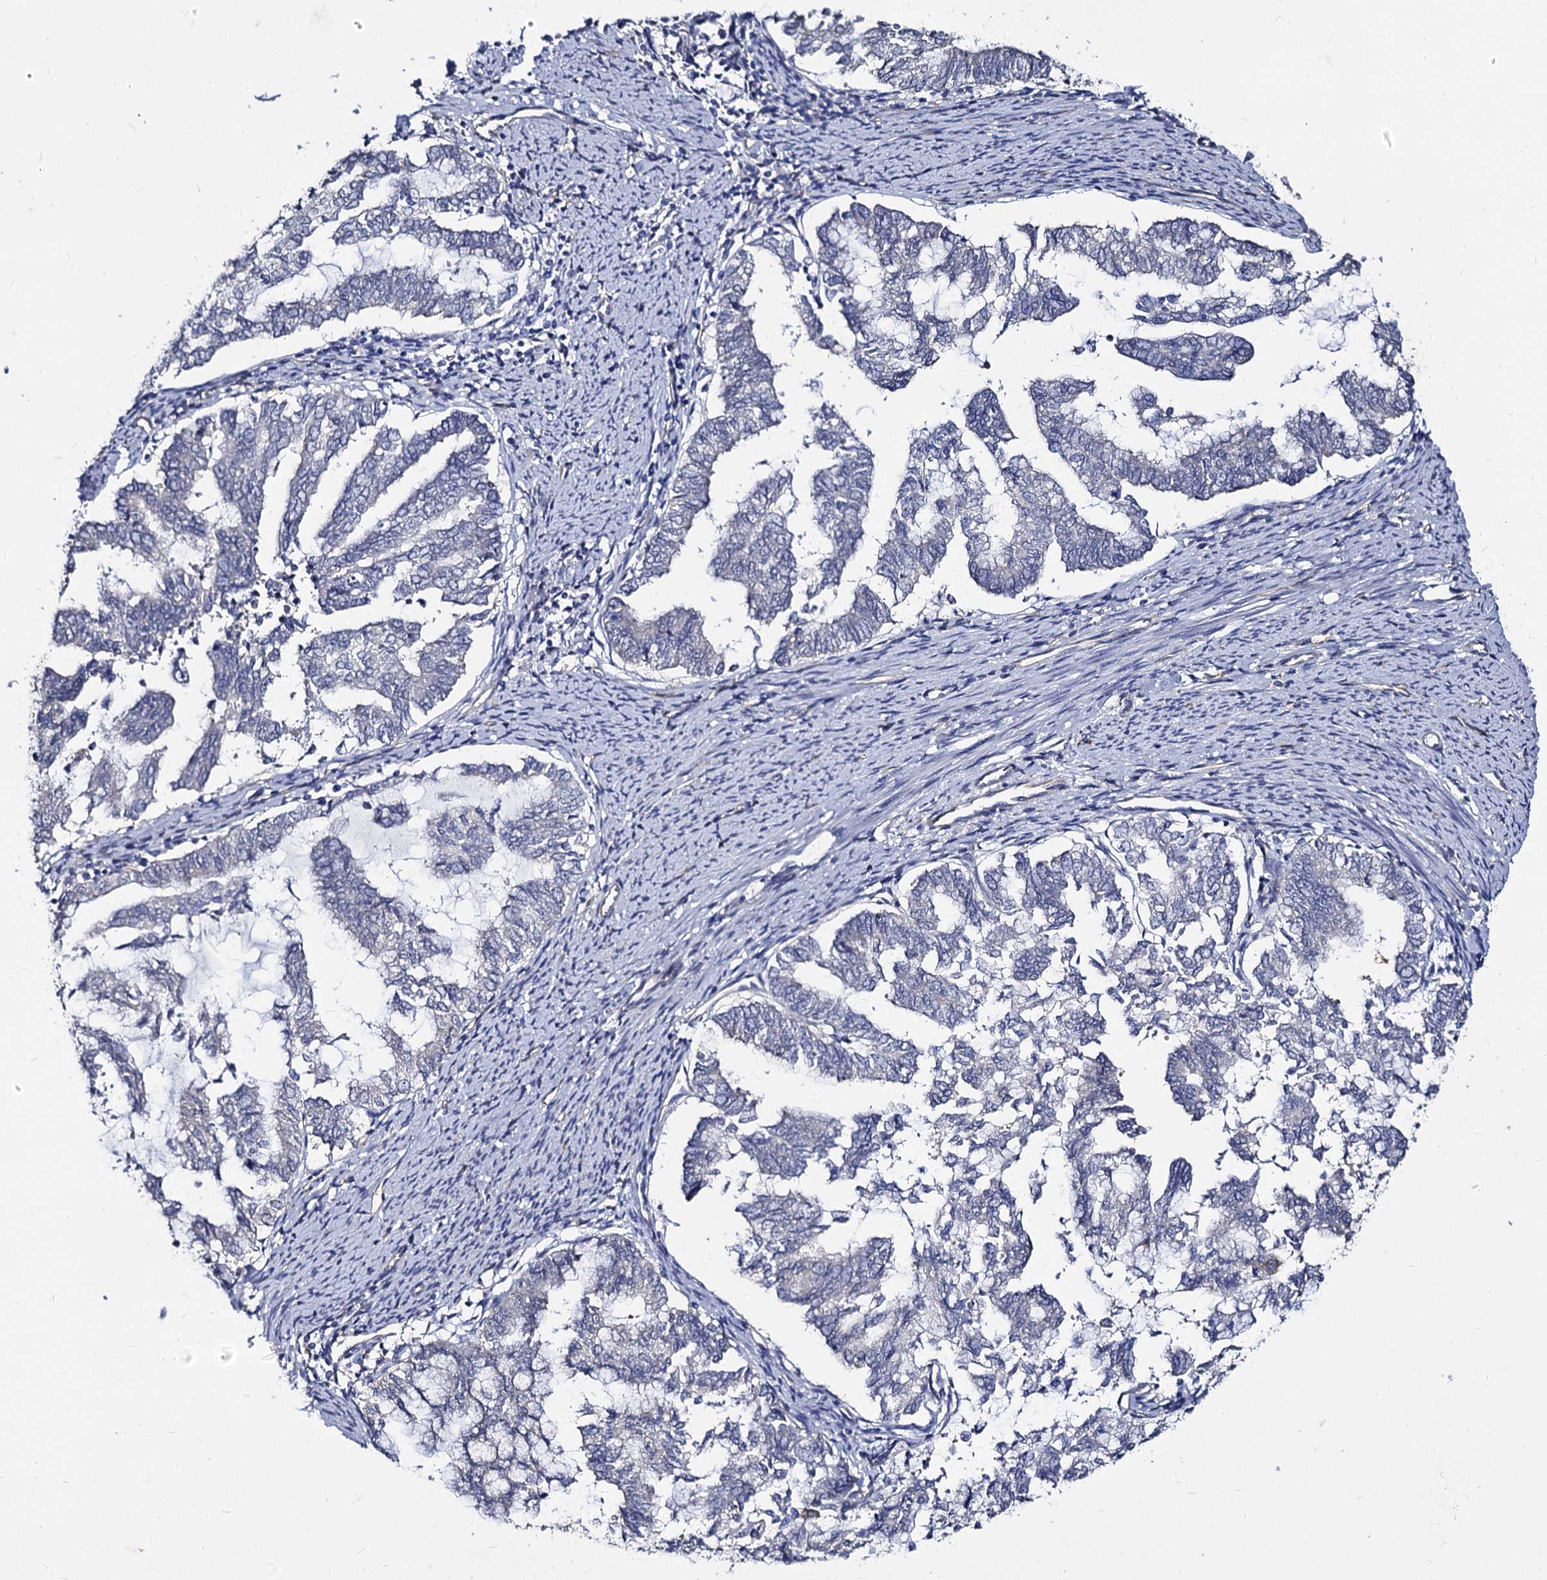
{"staining": {"intensity": "negative", "quantity": "none", "location": "none"}, "tissue": "endometrial cancer", "cell_type": "Tumor cells", "image_type": "cancer", "snomed": [{"axis": "morphology", "description": "Adenocarcinoma, NOS"}, {"axis": "topography", "description": "Endometrium"}], "caption": "Tumor cells show no significant protein staining in endometrial cancer (adenocarcinoma).", "gene": "CBFB", "patient": {"sex": "female", "age": 79}}